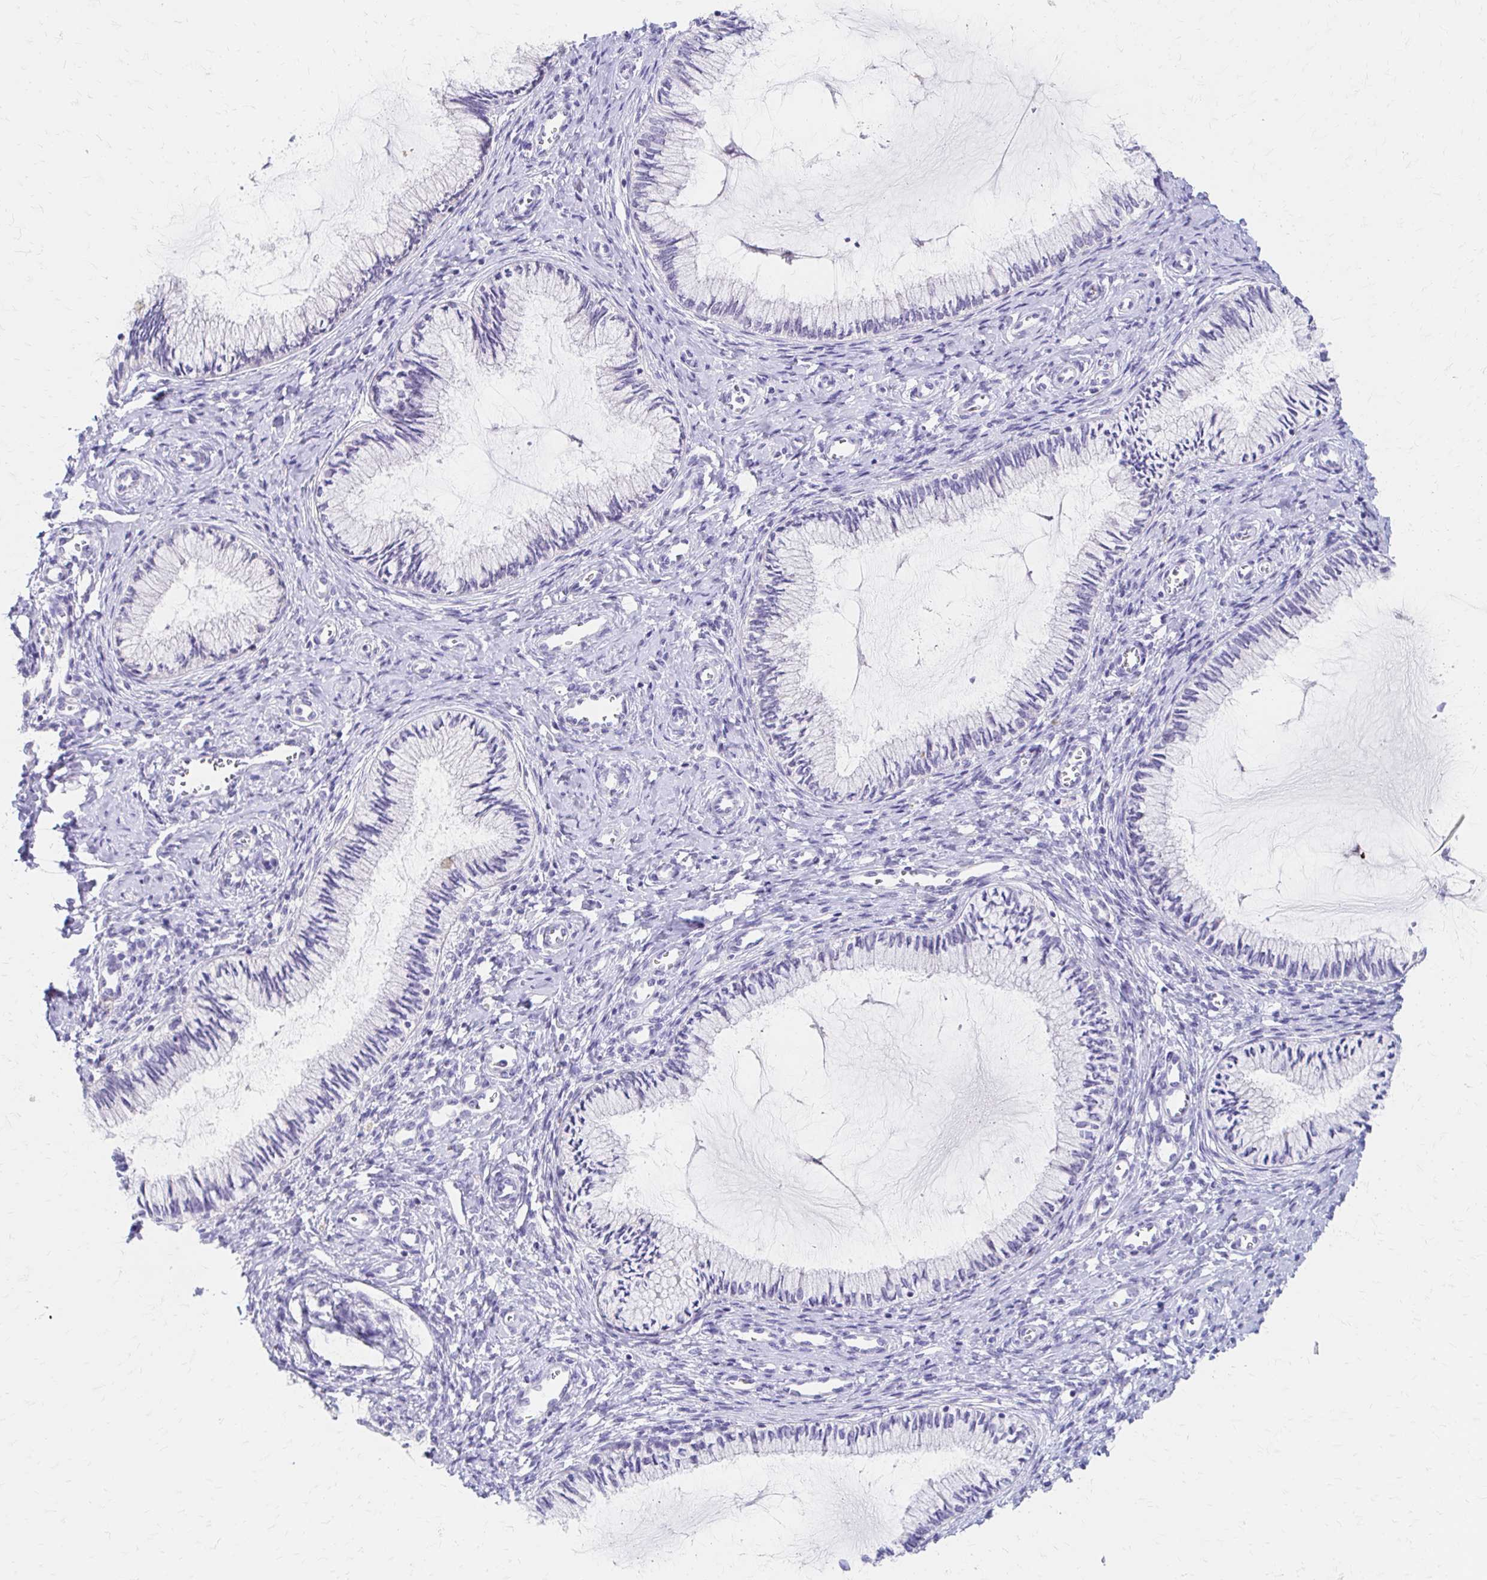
{"staining": {"intensity": "negative", "quantity": "none", "location": "none"}, "tissue": "cervix", "cell_type": "Glandular cells", "image_type": "normal", "snomed": [{"axis": "morphology", "description": "Normal tissue, NOS"}, {"axis": "topography", "description": "Cervix"}], "caption": "High magnification brightfield microscopy of benign cervix stained with DAB (brown) and counterstained with hematoxylin (blue): glandular cells show no significant staining.", "gene": "AZGP1", "patient": {"sex": "female", "age": 24}}